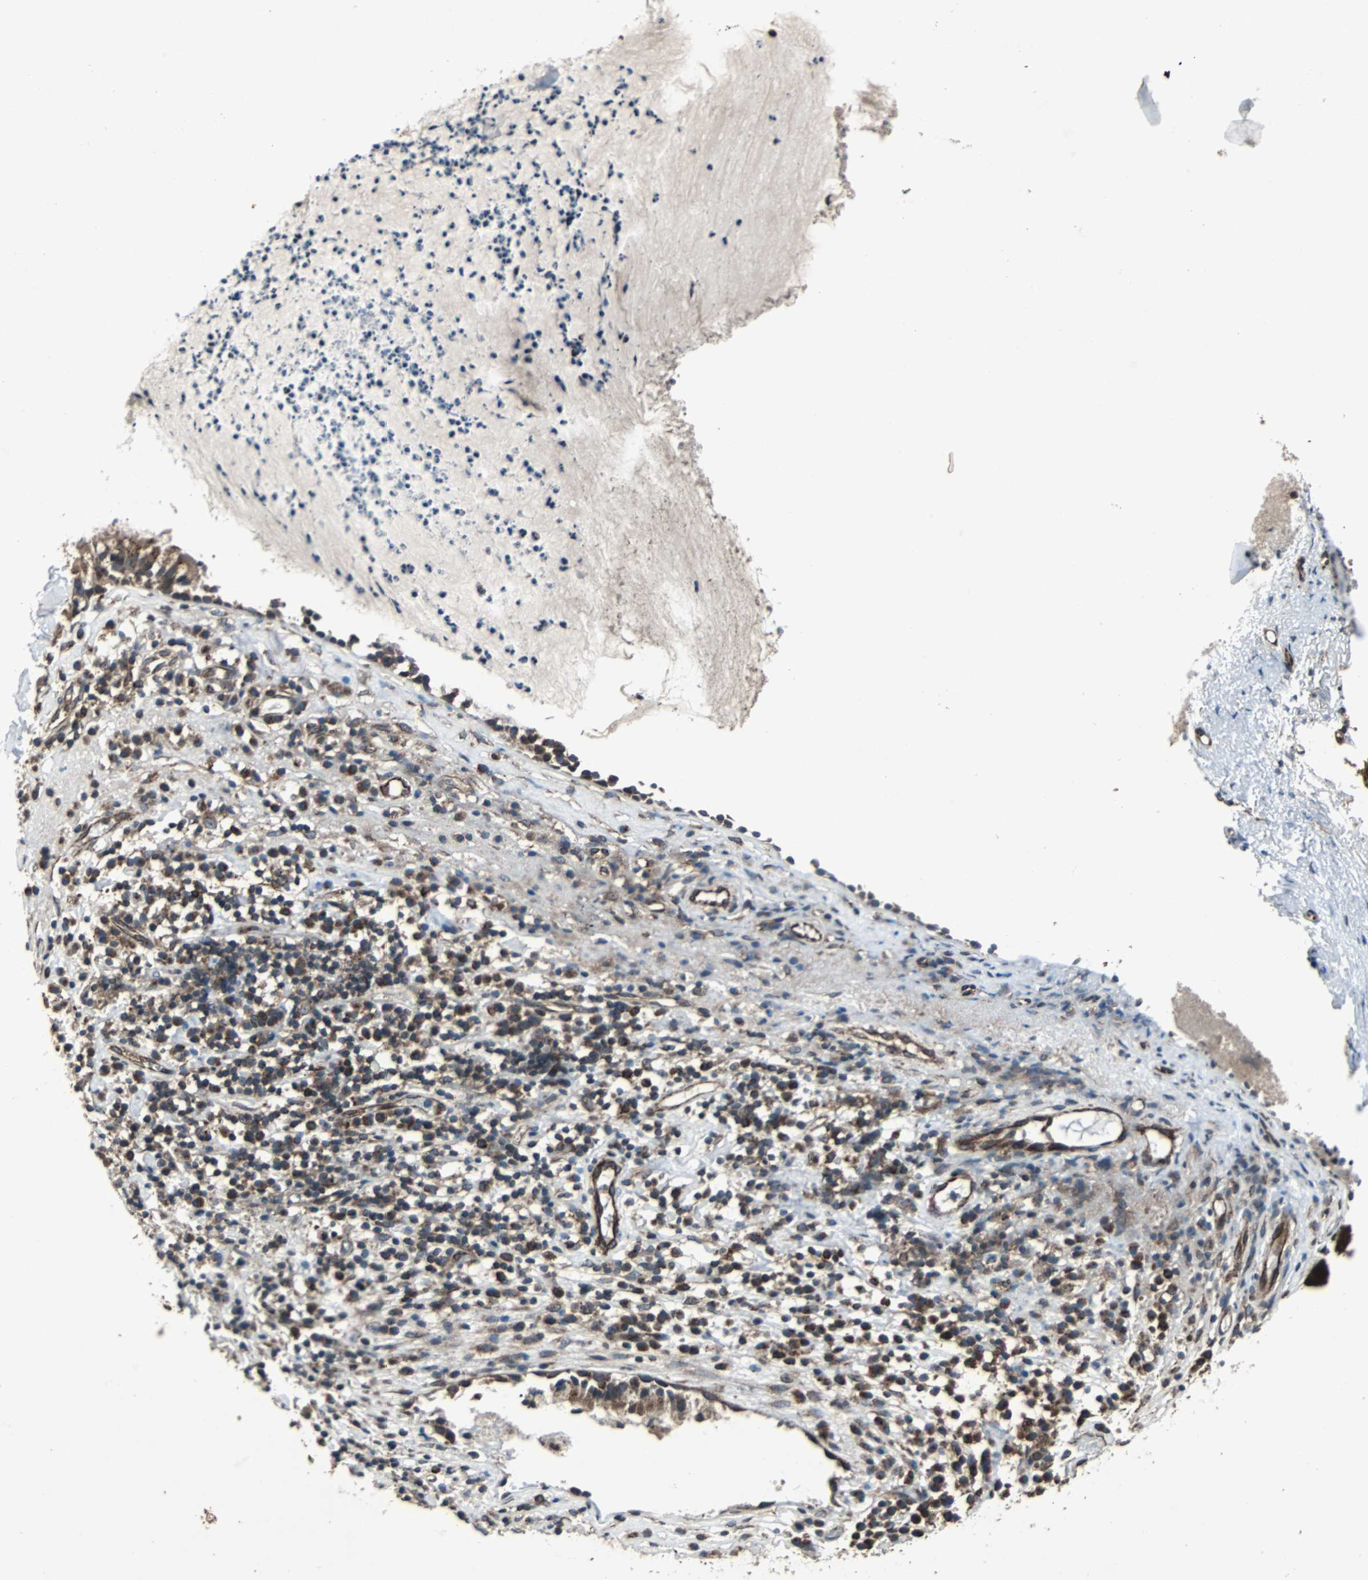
{"staining": {"intensity": "strong", "quantity": ">75%", "location": "cytoplasmic/membranous"}, "tissue": "nasopharynx", "cell_type": "Respiratory epithelial cells", "image_type": "normal", "snomed": [{"axis": "morphology", "description": "Normal tissue, NOS"}, {"axis": "topography", "description": "Nasopharynx"}], "caption": "Respiratory epithelial cells exhibit high levels of strong cytoplasmic/membranous expression in about >75% of cells in normal human nasopharynx.", "gene": "RAB7A", "patient": {"sex": "male", "age": 21}}